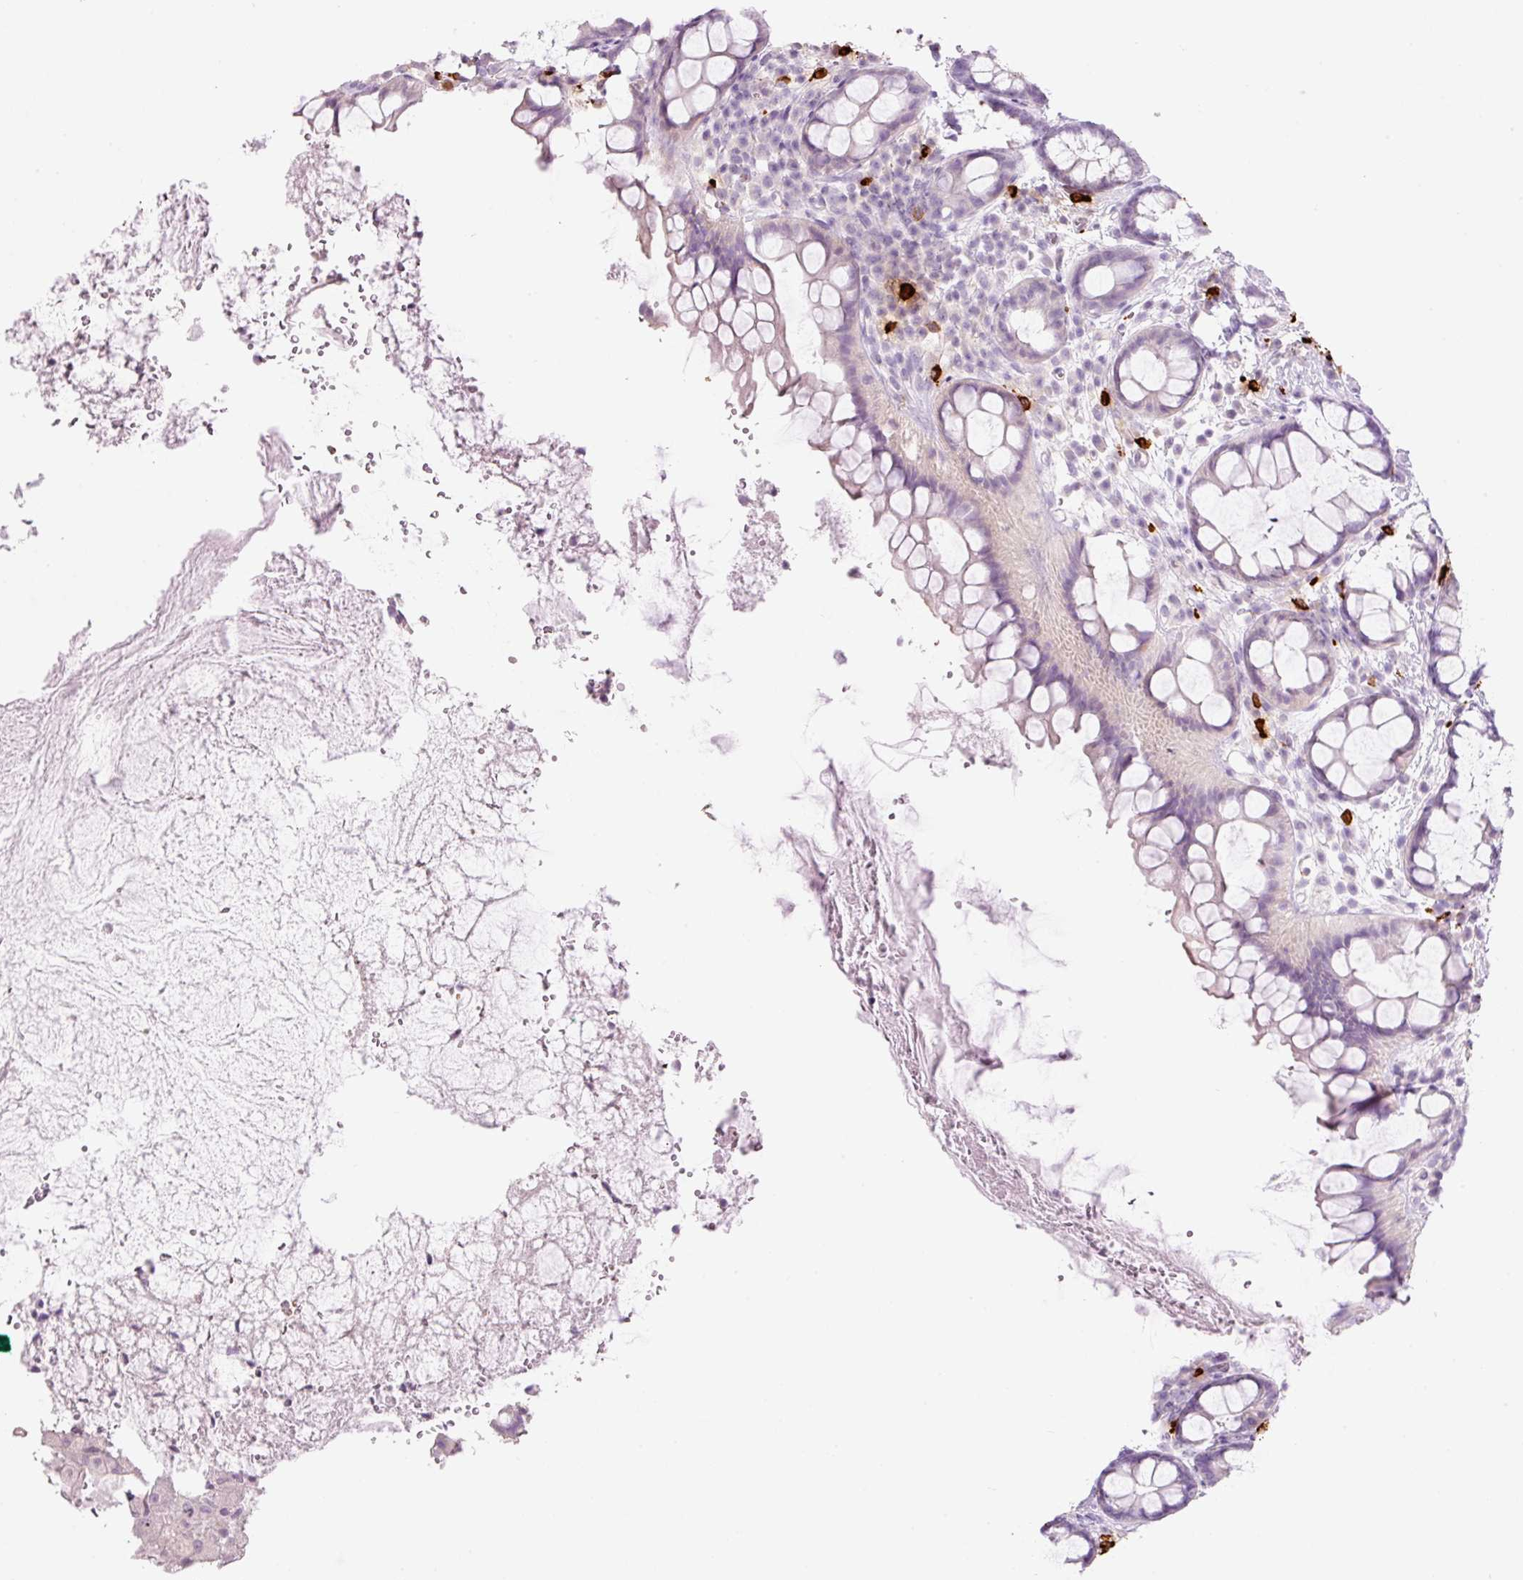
{"staining": {"intensity": "negative", "quantity": "none", "location": "none"}, "tissue": "rectum", "cell_type": "Glandular cells", "image_type": "normal", "snomed": [{"axis": "morphology", "description": "Normal tissue, NOS"}, {"axis": "topography", "description": "Rectum"}, {"axis": "topography", "description": "Peripheral nerve tissue"}], "caption": "DAB immunohistochemical staining of unremarkable human rectum displays no significant staining in glandular cells. The staining is performed using DAB brown chromogen with nuclei counter-stained in using hematoxylin.", "gene": "CMA1", "patient": {"sex": "female", "age": 69}}